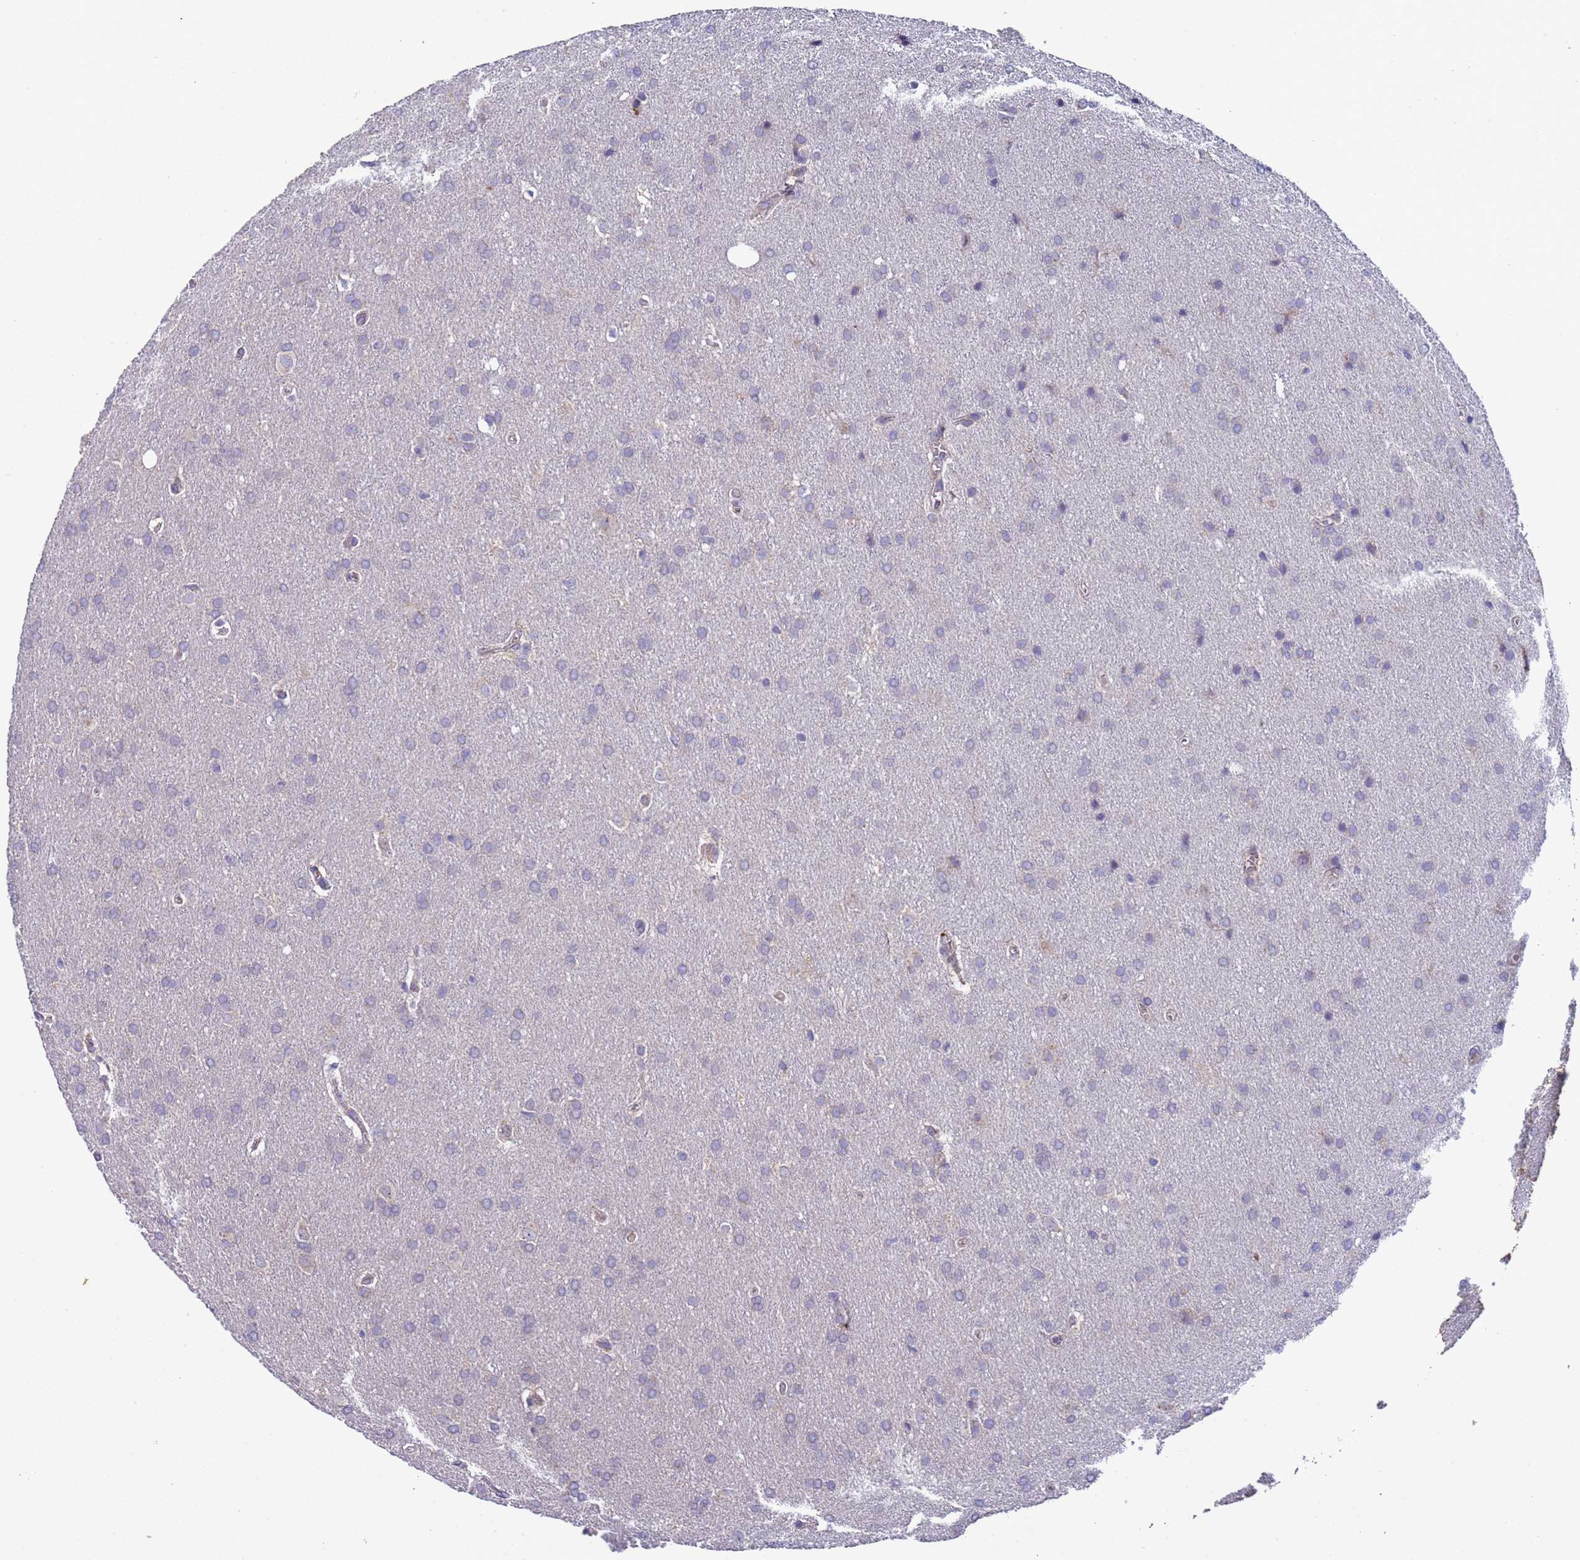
{"staining": {"intensity": "negative", "quantity": "none", "location": "none"}, "tissue": "glioma", "cell_type": "Tumor cells", "image_type": "cancer", "snomed": [{"axis": "morphology", "description": "Glioma, malignant, Low grade"}, {"axis": "topography", "description": "Brain"}], "caption": "Immunohistochemical staining of glioma shows no significant staining in tumor cells.", "gene": "ZNF248", "patient": {"sex": "female", "age": 32}}